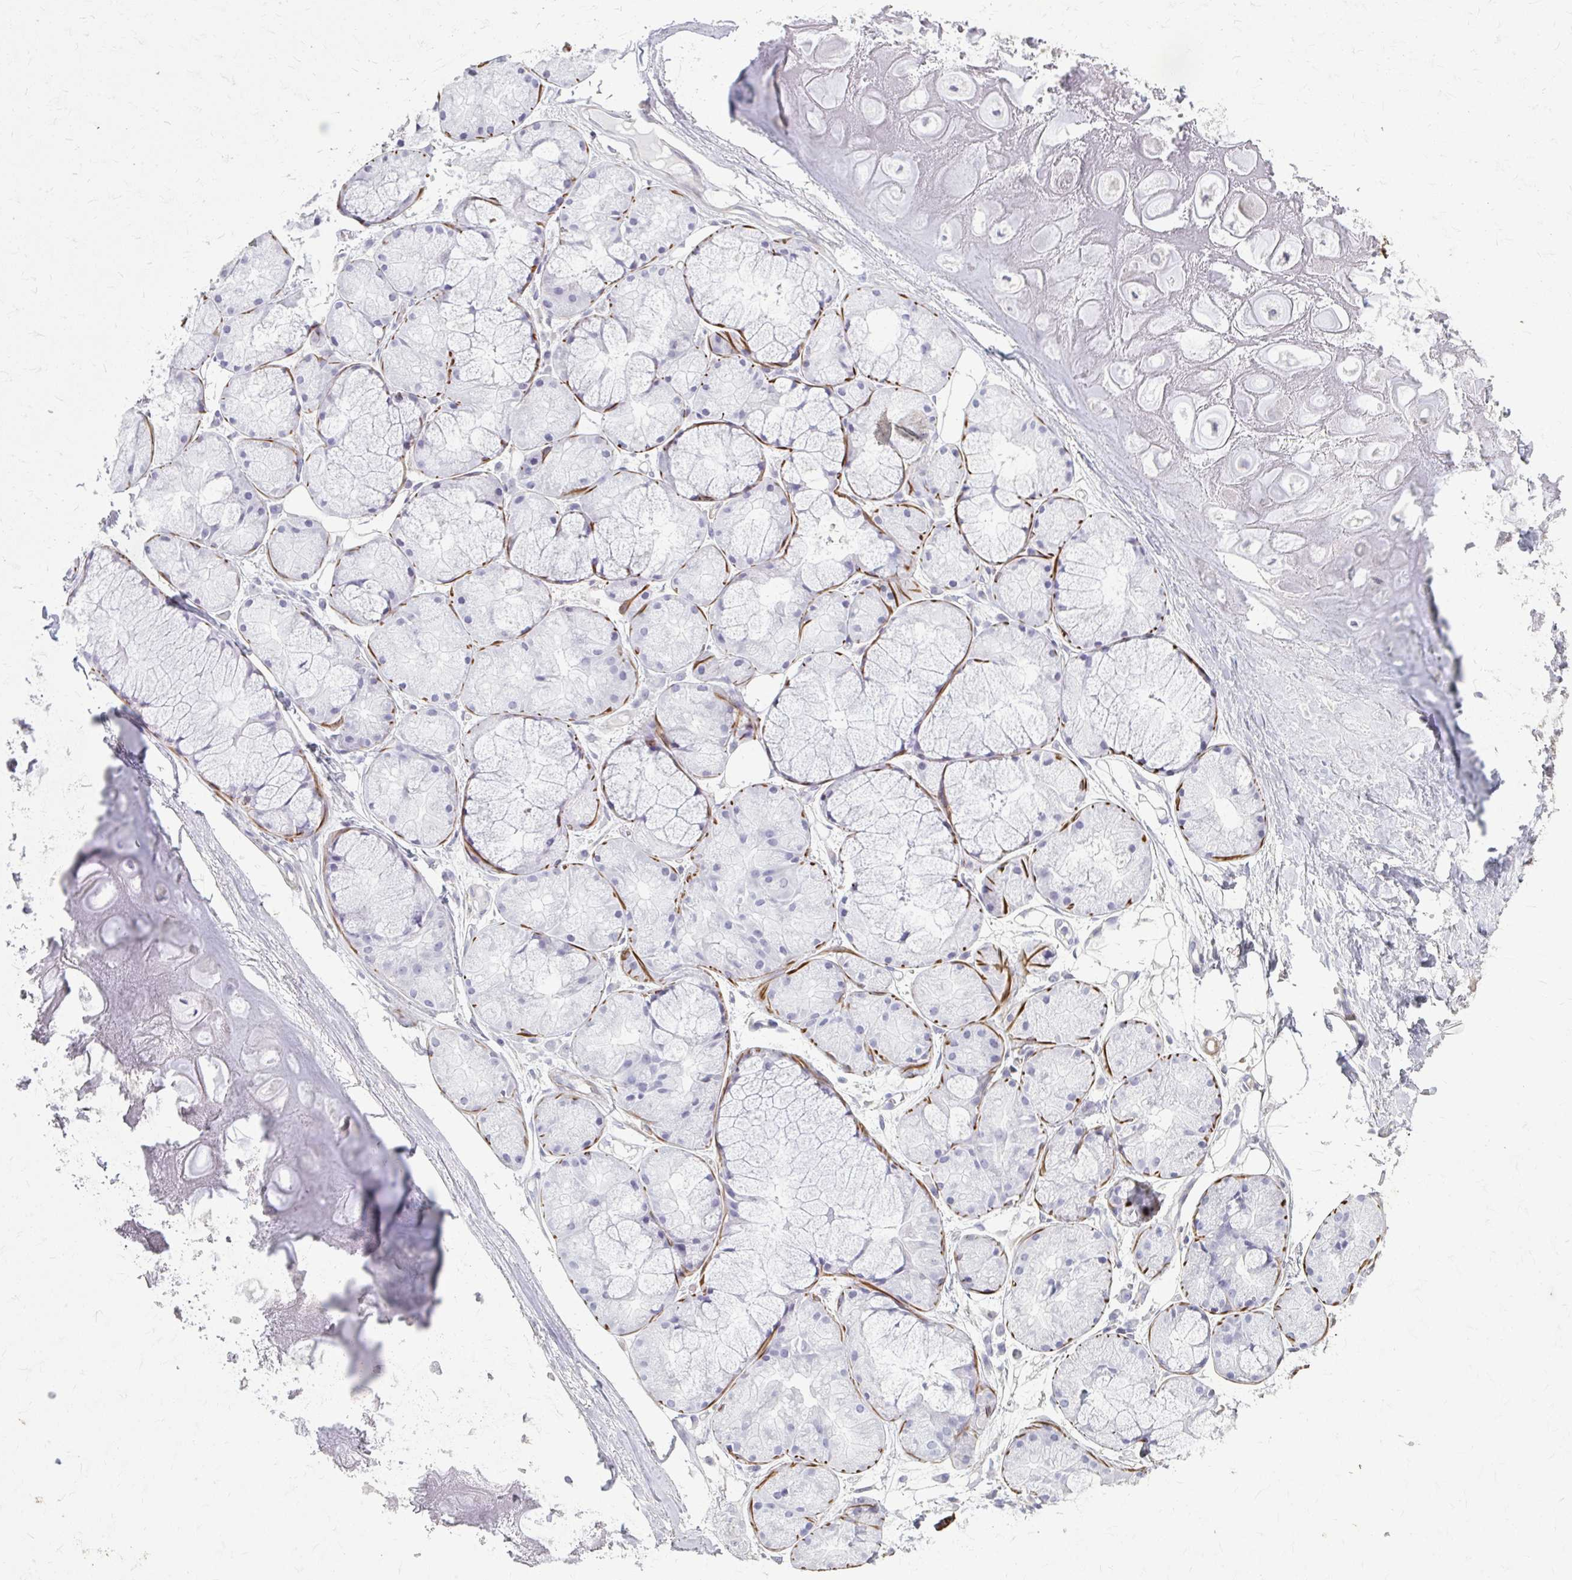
{"staining": {"intensity": "negative", "quantity": "none", "location": "none"}, "tissue": "adipose tissue", "cell_type": "Adipocytes", "image_type": "normal", "snomed": [{"axis": "morphology", "description": "Normal tissue, NOS"}, {"axis": "topography", "description": "Lymph node"}, {"axis": "topography", "description": "Cartilage tissue"}, {"axis": "topography", "description": "Nasopharynx"}], "caption": "This is an immunohistochemistry micrograph of normal human adipose tissue. There is no expression in adipocytes.", "gene": "TENM4", "patient": {"sex": "male", "age": 63}}